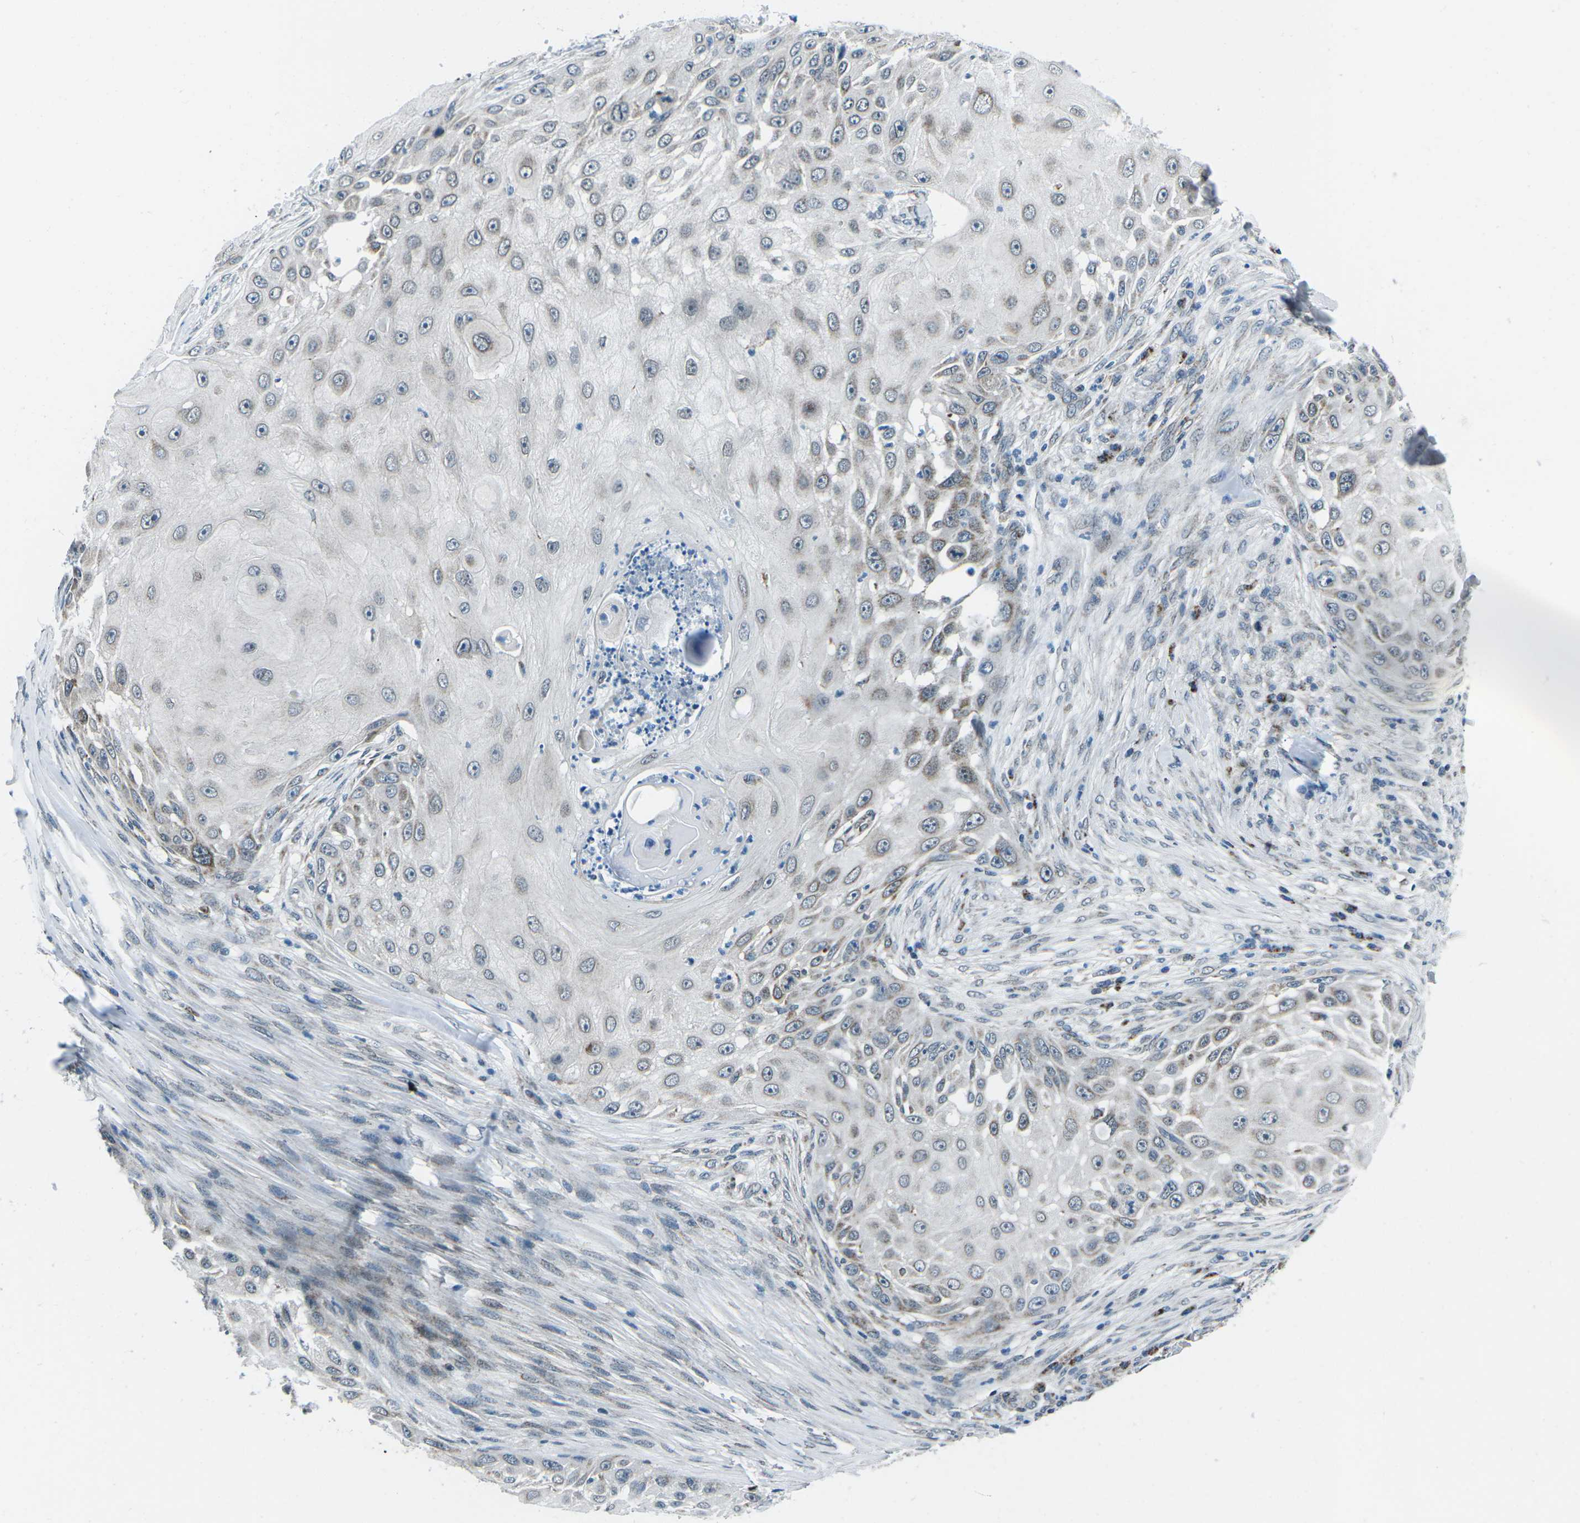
{"staining": {"intensity": "weak", "quantity": "<25%", "location": "cytoplasmic/membranous"}, "tissue": "skin cancer", "cell_type": "Tumor cells", "image_type": "cancer", "snomed": [{"axis": "morphology", "description": "Squamous cell carcinoma, NOS"}, {"axis": "topography", "description": "Skin"}], "caption": "A micrograph of human skin cancer is negative for staining in tumor cells.", "gene": "RFESD", "patient": {"sex": "female", "age": 44}}